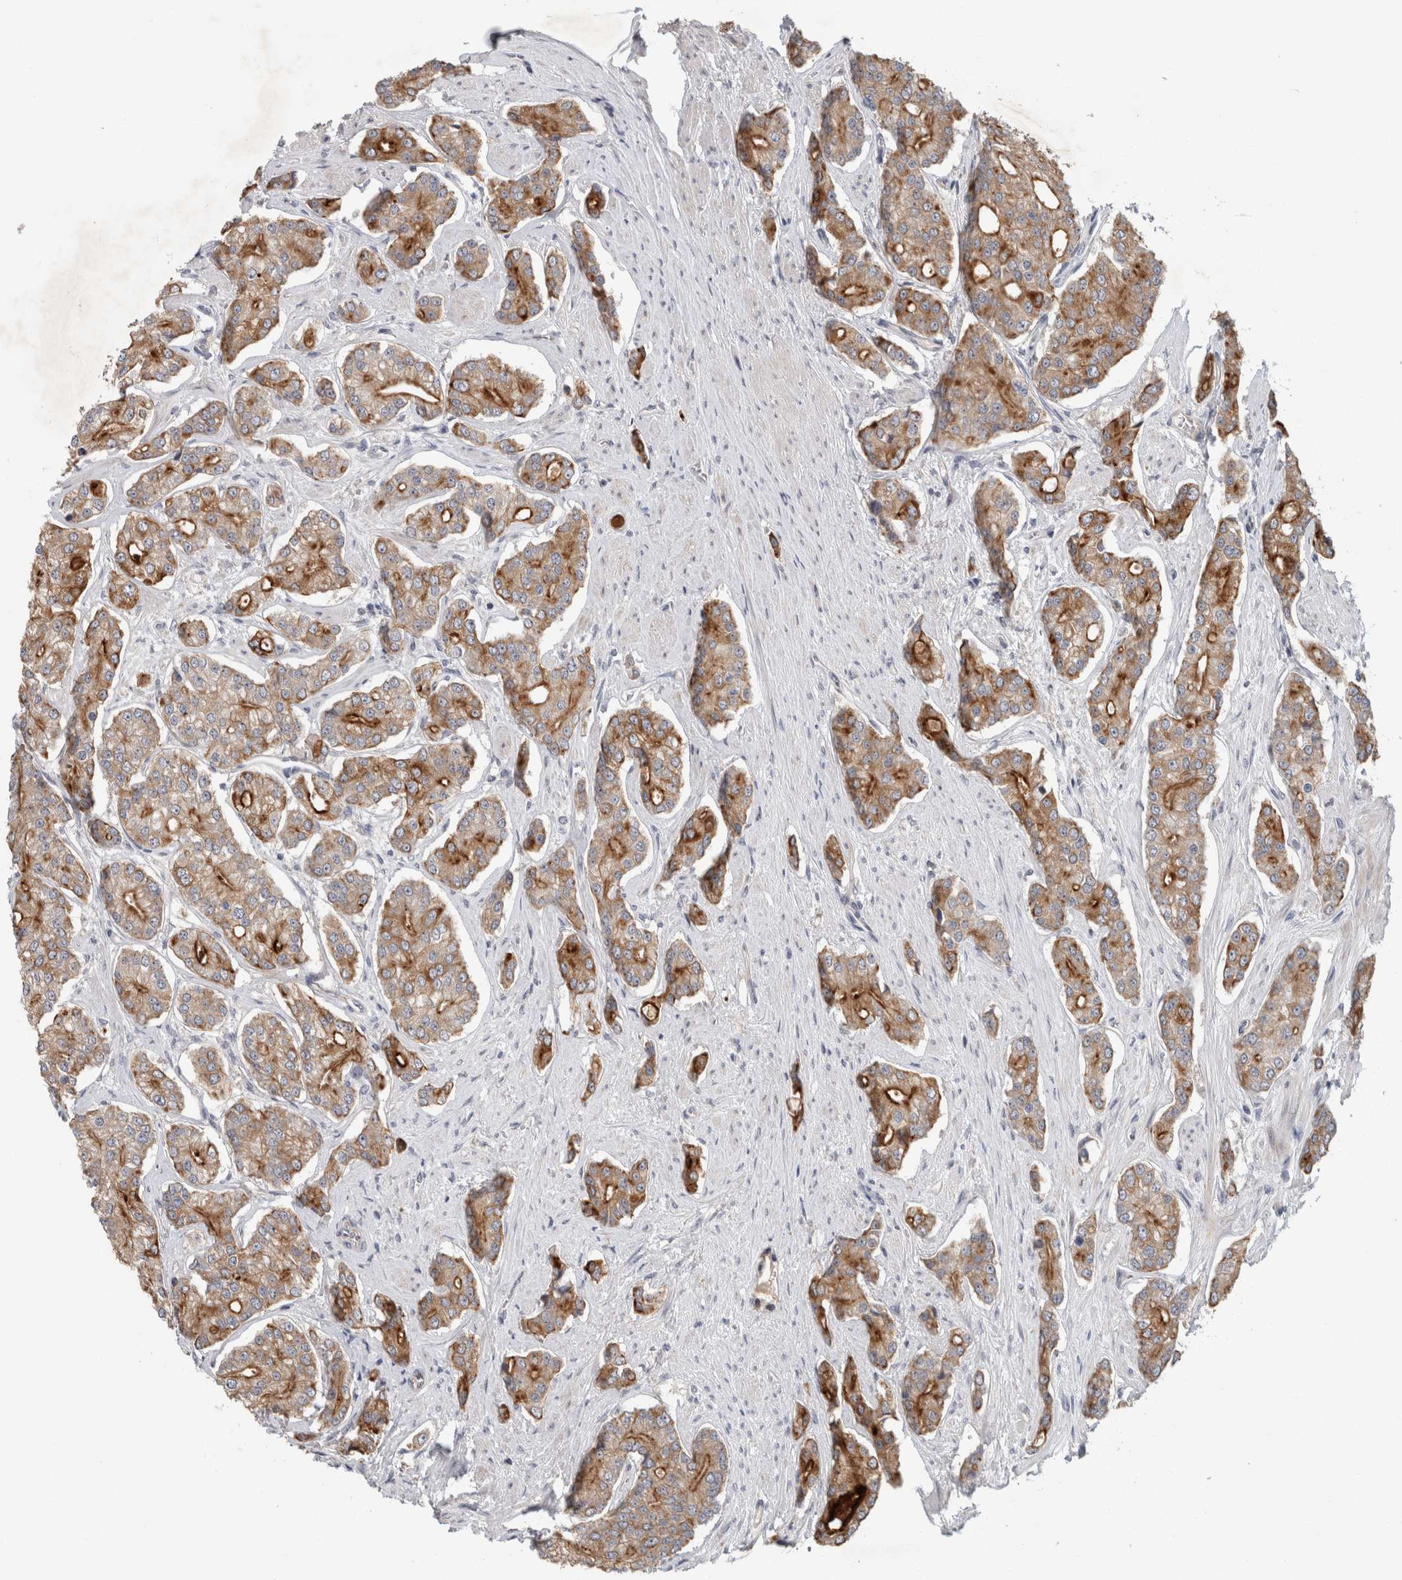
{"staining": {"intensity": "moderate", "quantity": ">75%", "location": "cytoplasmic/membranous"}, "tissue": "prostate cancer", "cell_type": "Tumor cells", "image_type": "cancer", "snomed": [{"axis": "morphology", "description": "Adenocarcinoma, High grade"}, {"axis": "topography", "description": "Prostate"}], "caption": "Immunohistochemical staining of prostate cancer (high-grade adenocarcinoma) demonstrates moderate cytoplasmic/membranous protein expression in approximately >75% of tumor cells.", "gene": "CRISPLD1", "patient": {"sex": "male", "age": 71}}